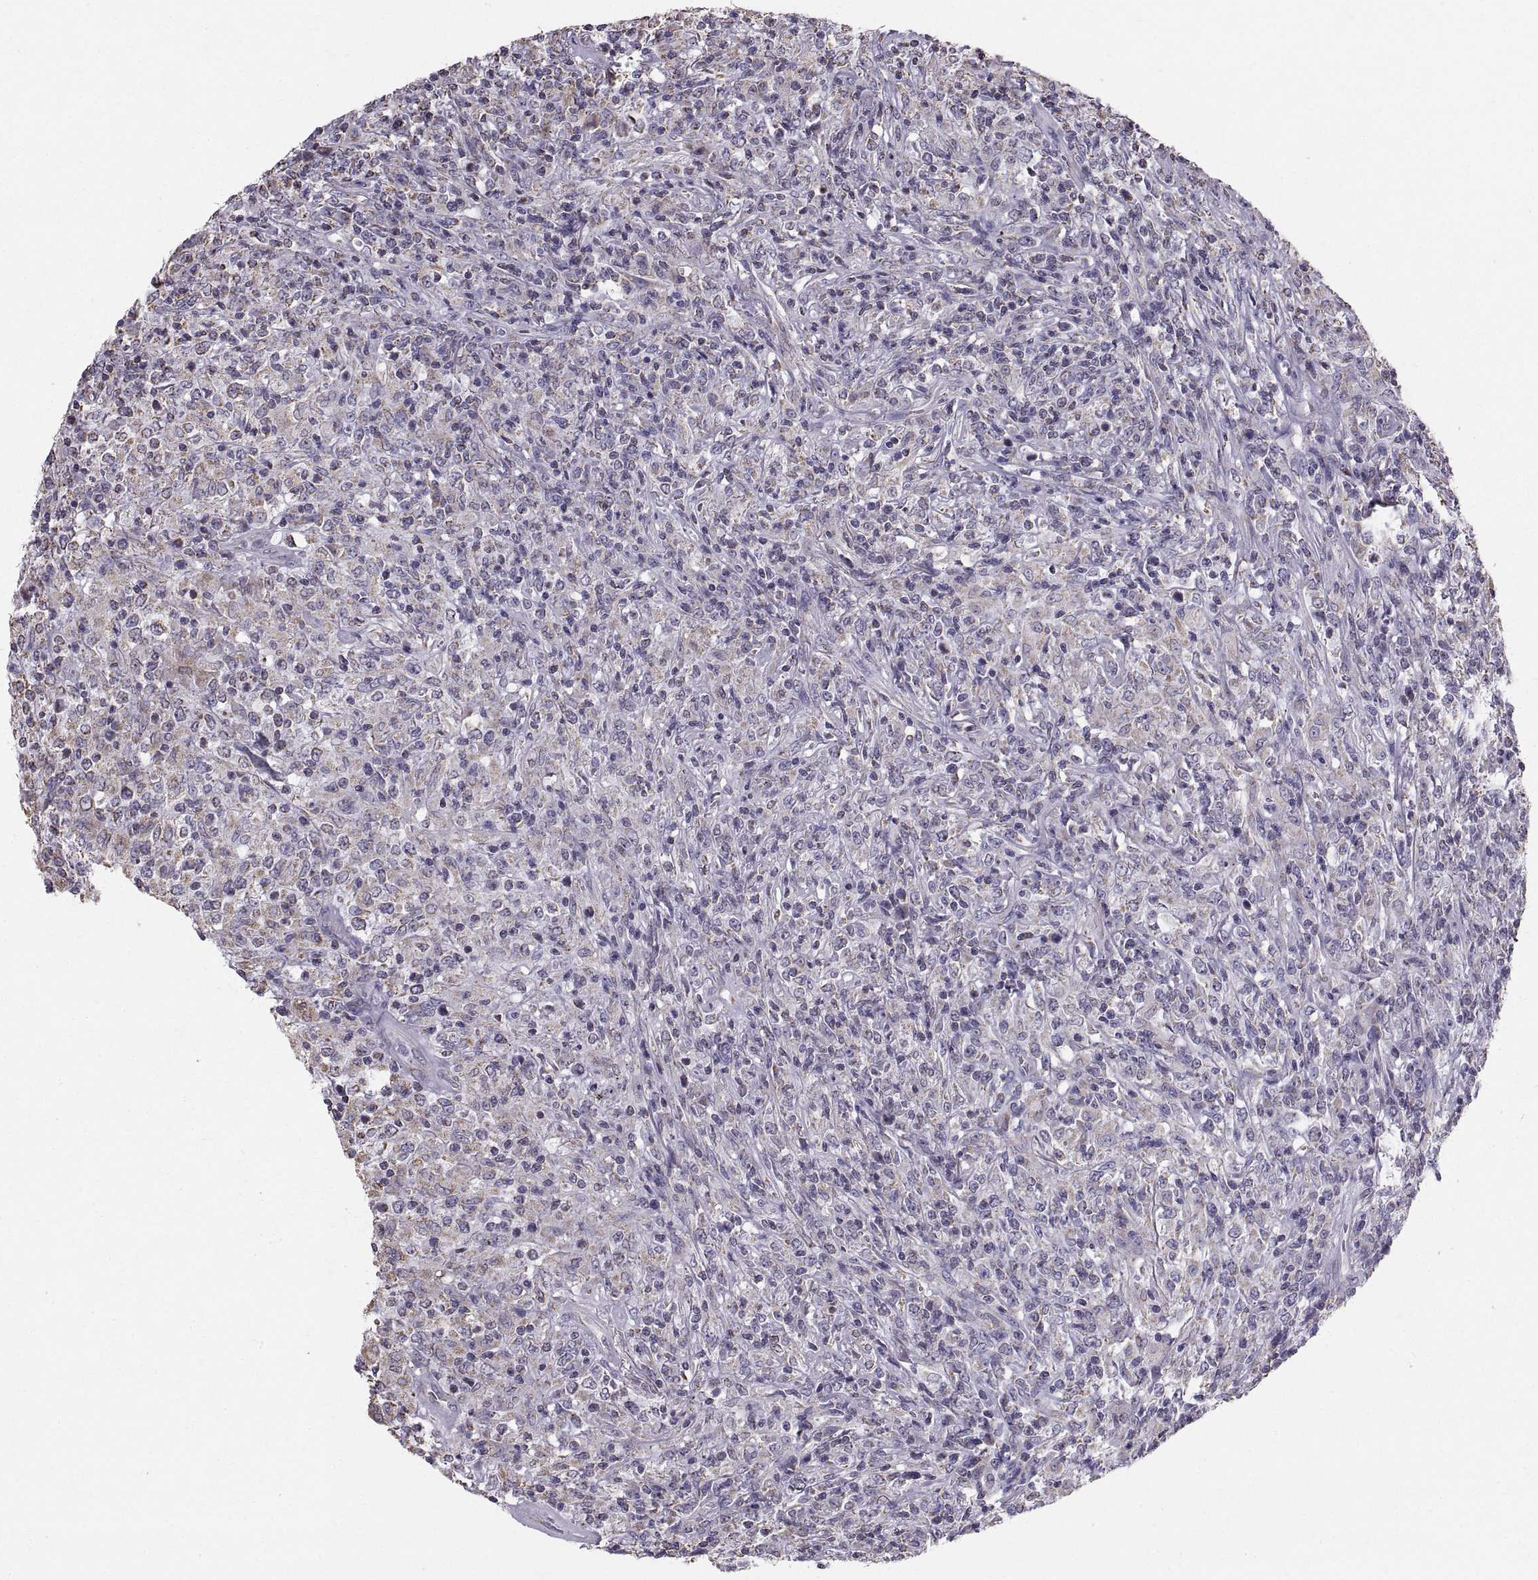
{"staining": {"intensity": "negative", "quantity": "none", "location": "none"}, "tissue": "lymphoma", "cell_type": "Tumor cells", "image_type": "cancer", "snomed": [{"axis": "morphology", "description": "Malignant lymphoma, non-Hodgkin's type, High grade"}, {"axis": "topography", "description": "Lung"}], "caption": "There is no significant expression in tumor cells of malignant lymphoma, non-Hodgkin's type (high-grade). (IHC, brightfield microscopy, high magnification).", "gene": "STMND1", "patient": {"sex": "male", "age": 79}}